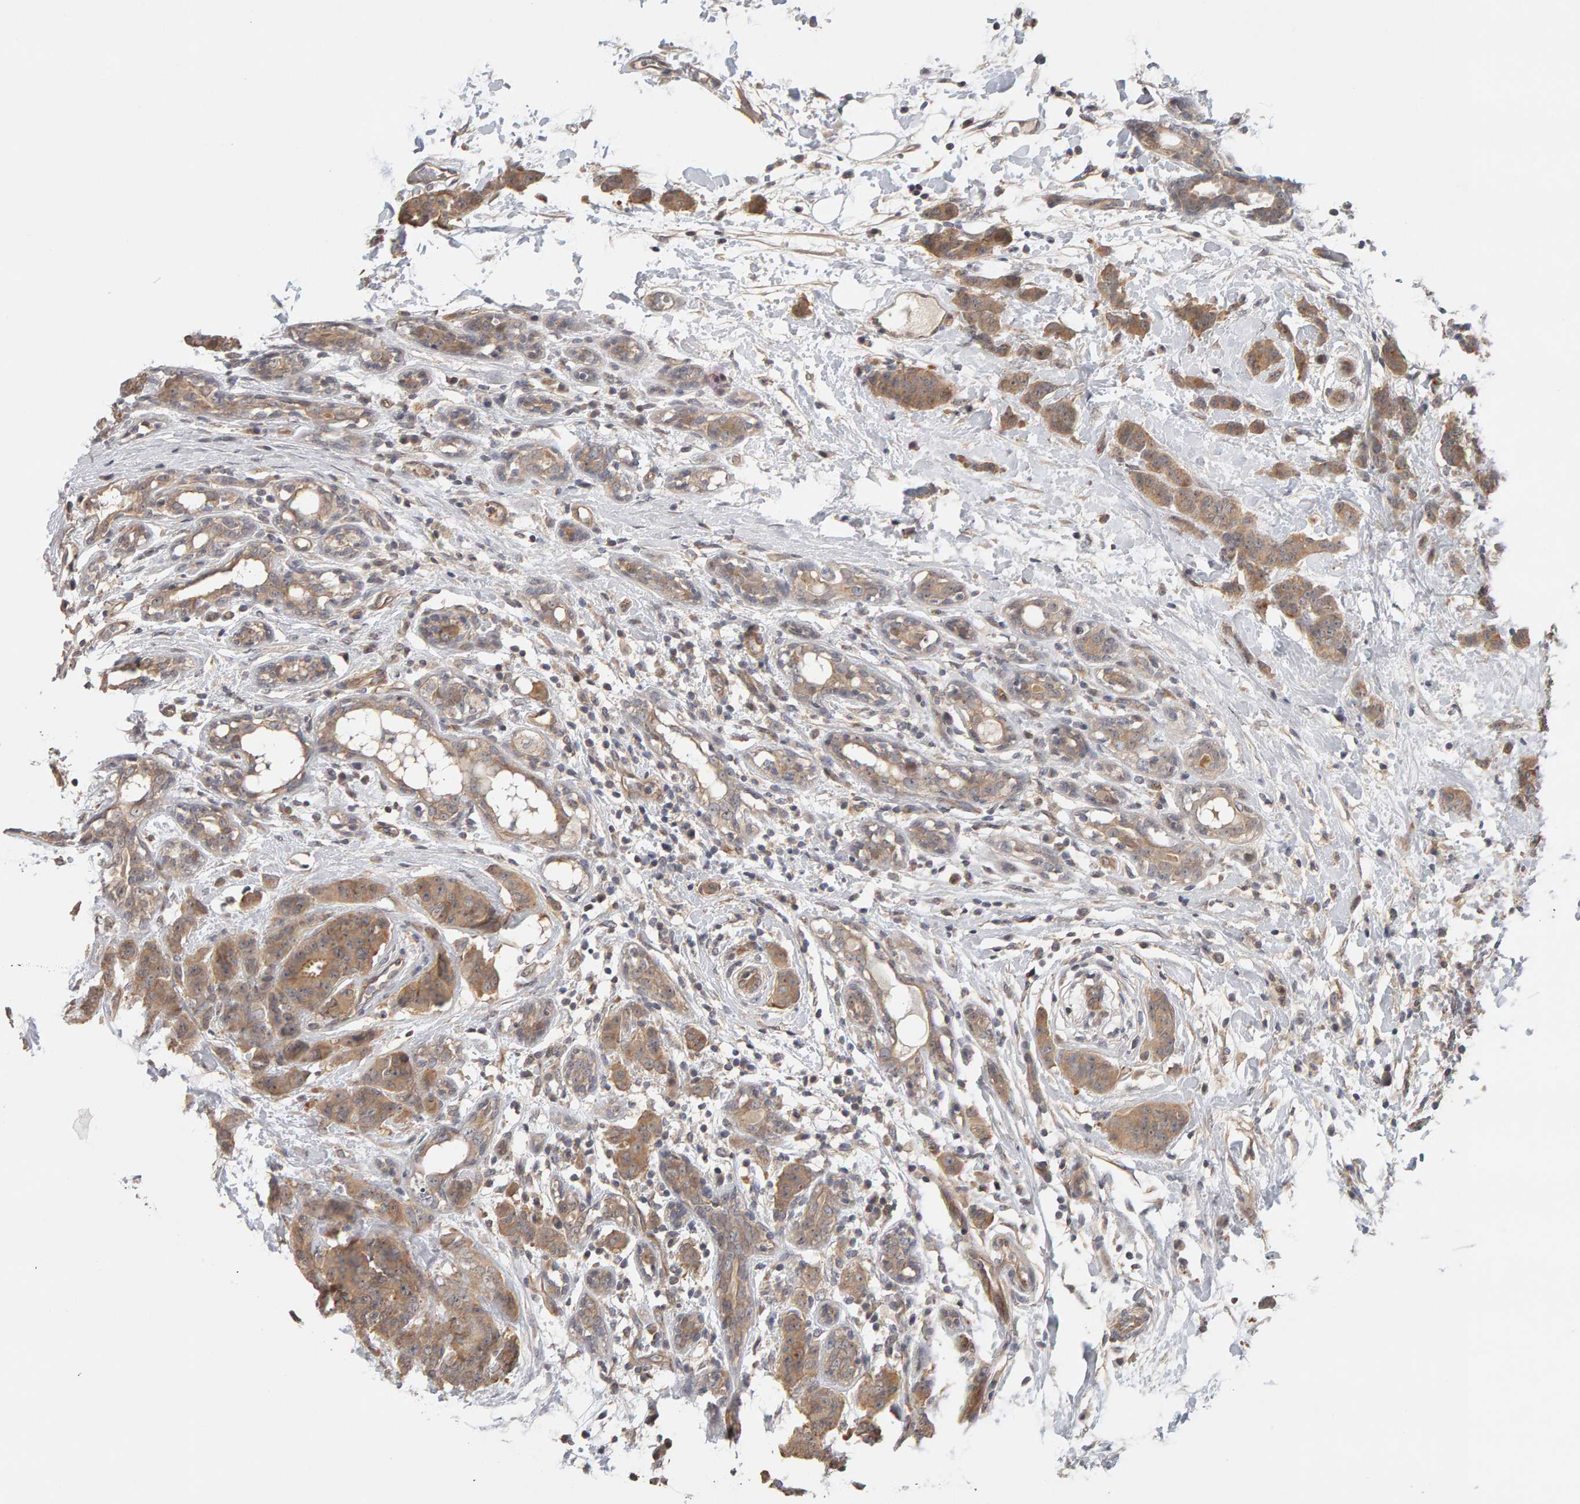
{"staining": {"intensity": "moderate", "quantity": ">75%", "location": "cytoplasmic/membranous"}, "tissue": "breast cancer", "cell_type": "Tumor cells", "image_type": "cancer", "snomed": [{"axis": "morphology", "description": "Normal tissue, NOS"}, {"axis": "morphology", "description": "Duct carcinoma"}, {"axis": "topography", "description": "Breast"}], "caption": "Immunohistochemistry (IHC) of human breast cancer shows medium levels of moderate cytoplasmic/membranous staining in approximately >75% of tumor cells.", "gene": "PPP1R16A", "patient": {"sex": "female", "age": 40}}